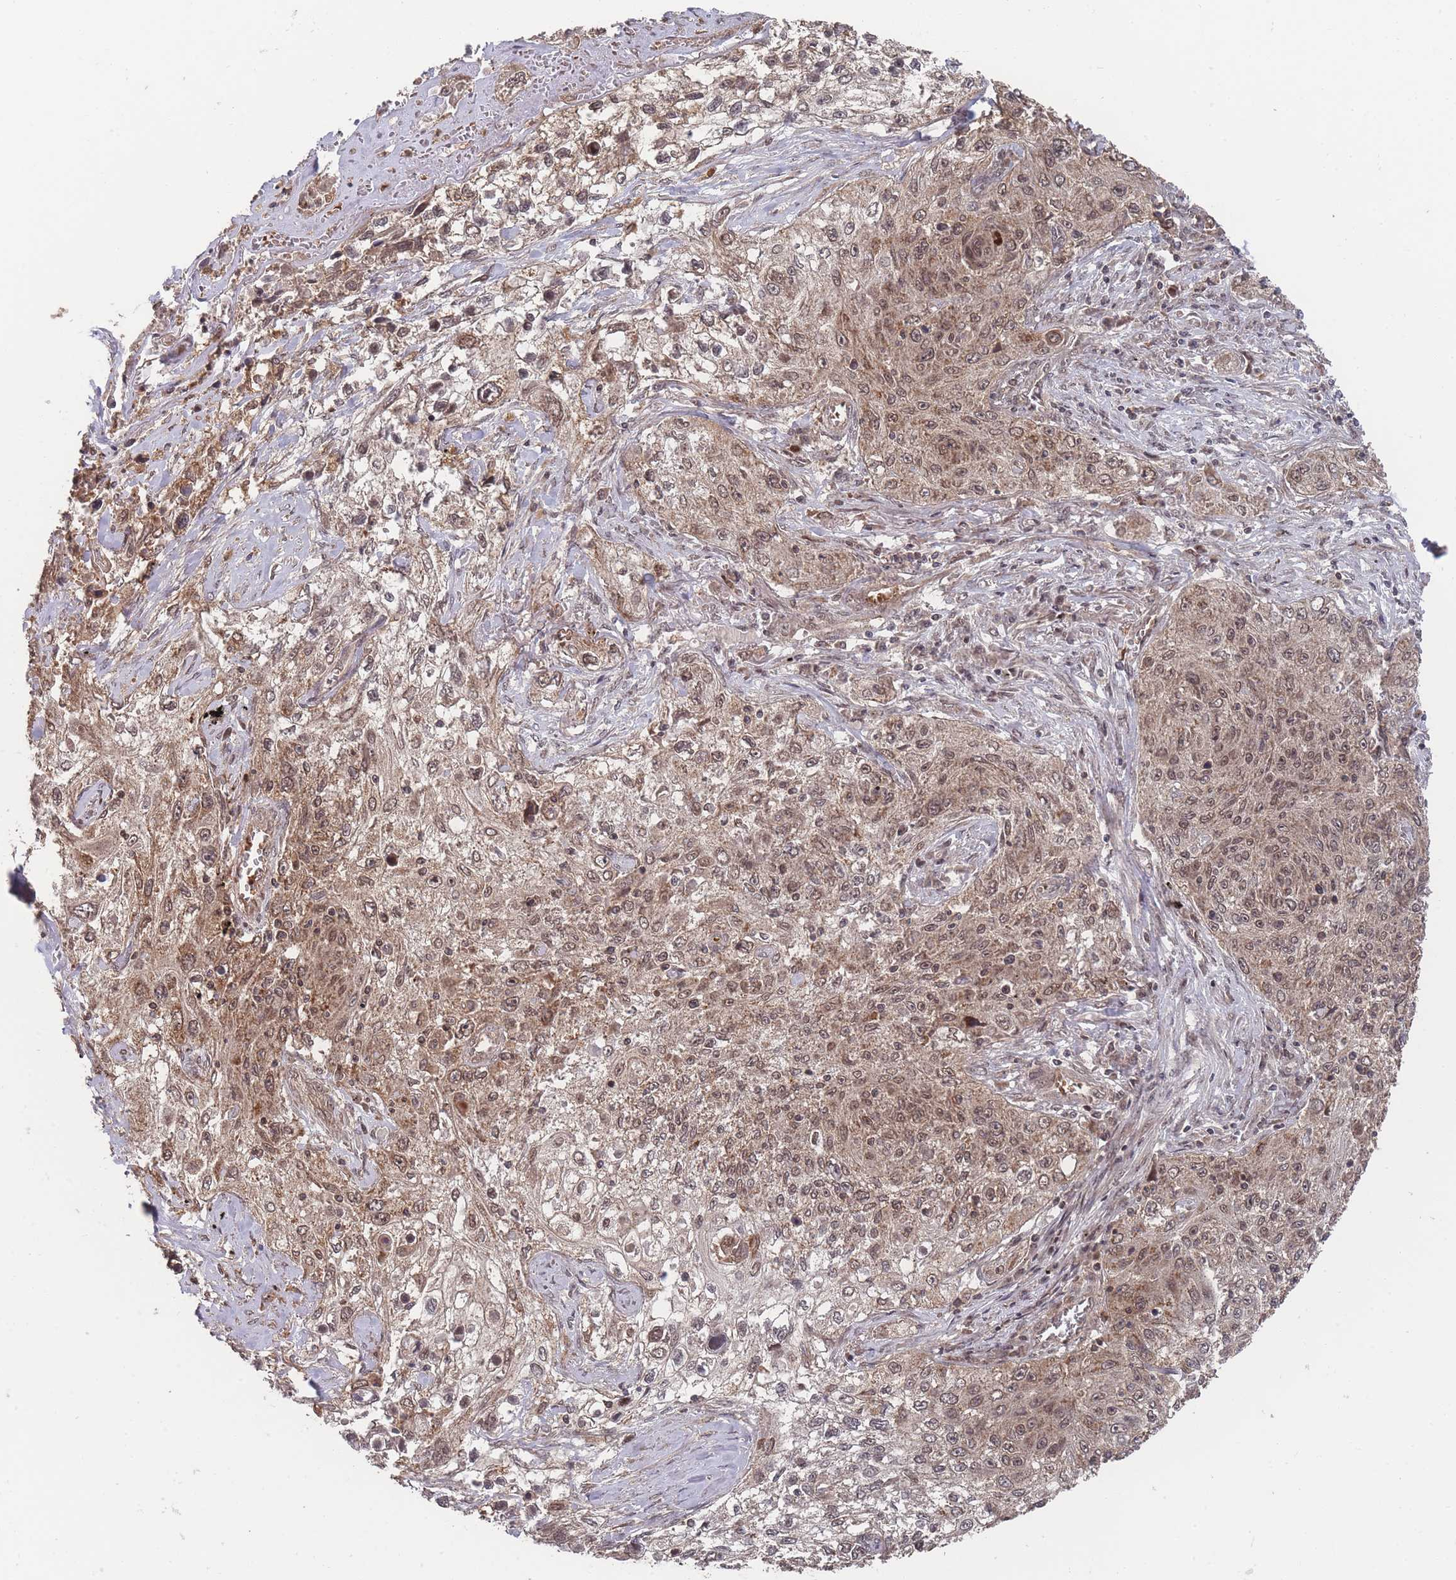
{"staining": {"intensity": "moderate", "quantity": ">75%", "location": "cytoplasmic/membranous,nuclear"}, "tissue": "lung cancer", "cell_type": "Tumor cells", "image_type": "cancer", "snomed": [{"axis": "morphology", "description": "Squamous cell carcinoma, NOS"}, {"axis": "topography", "description": "Lung"}], "caption": "Protein analysis of squamous cell carcinoma (lung) tissue displays moderate cytoplasmic/membranous and nuclear staining in approximately >75% of tumor cells. (Stains: DAB in brown, nuclei in blue, Microscopy: brightfield microscopy at high magnification).", "gene": "SF3B1", "patient": {"sex": "female", "age": 69}}